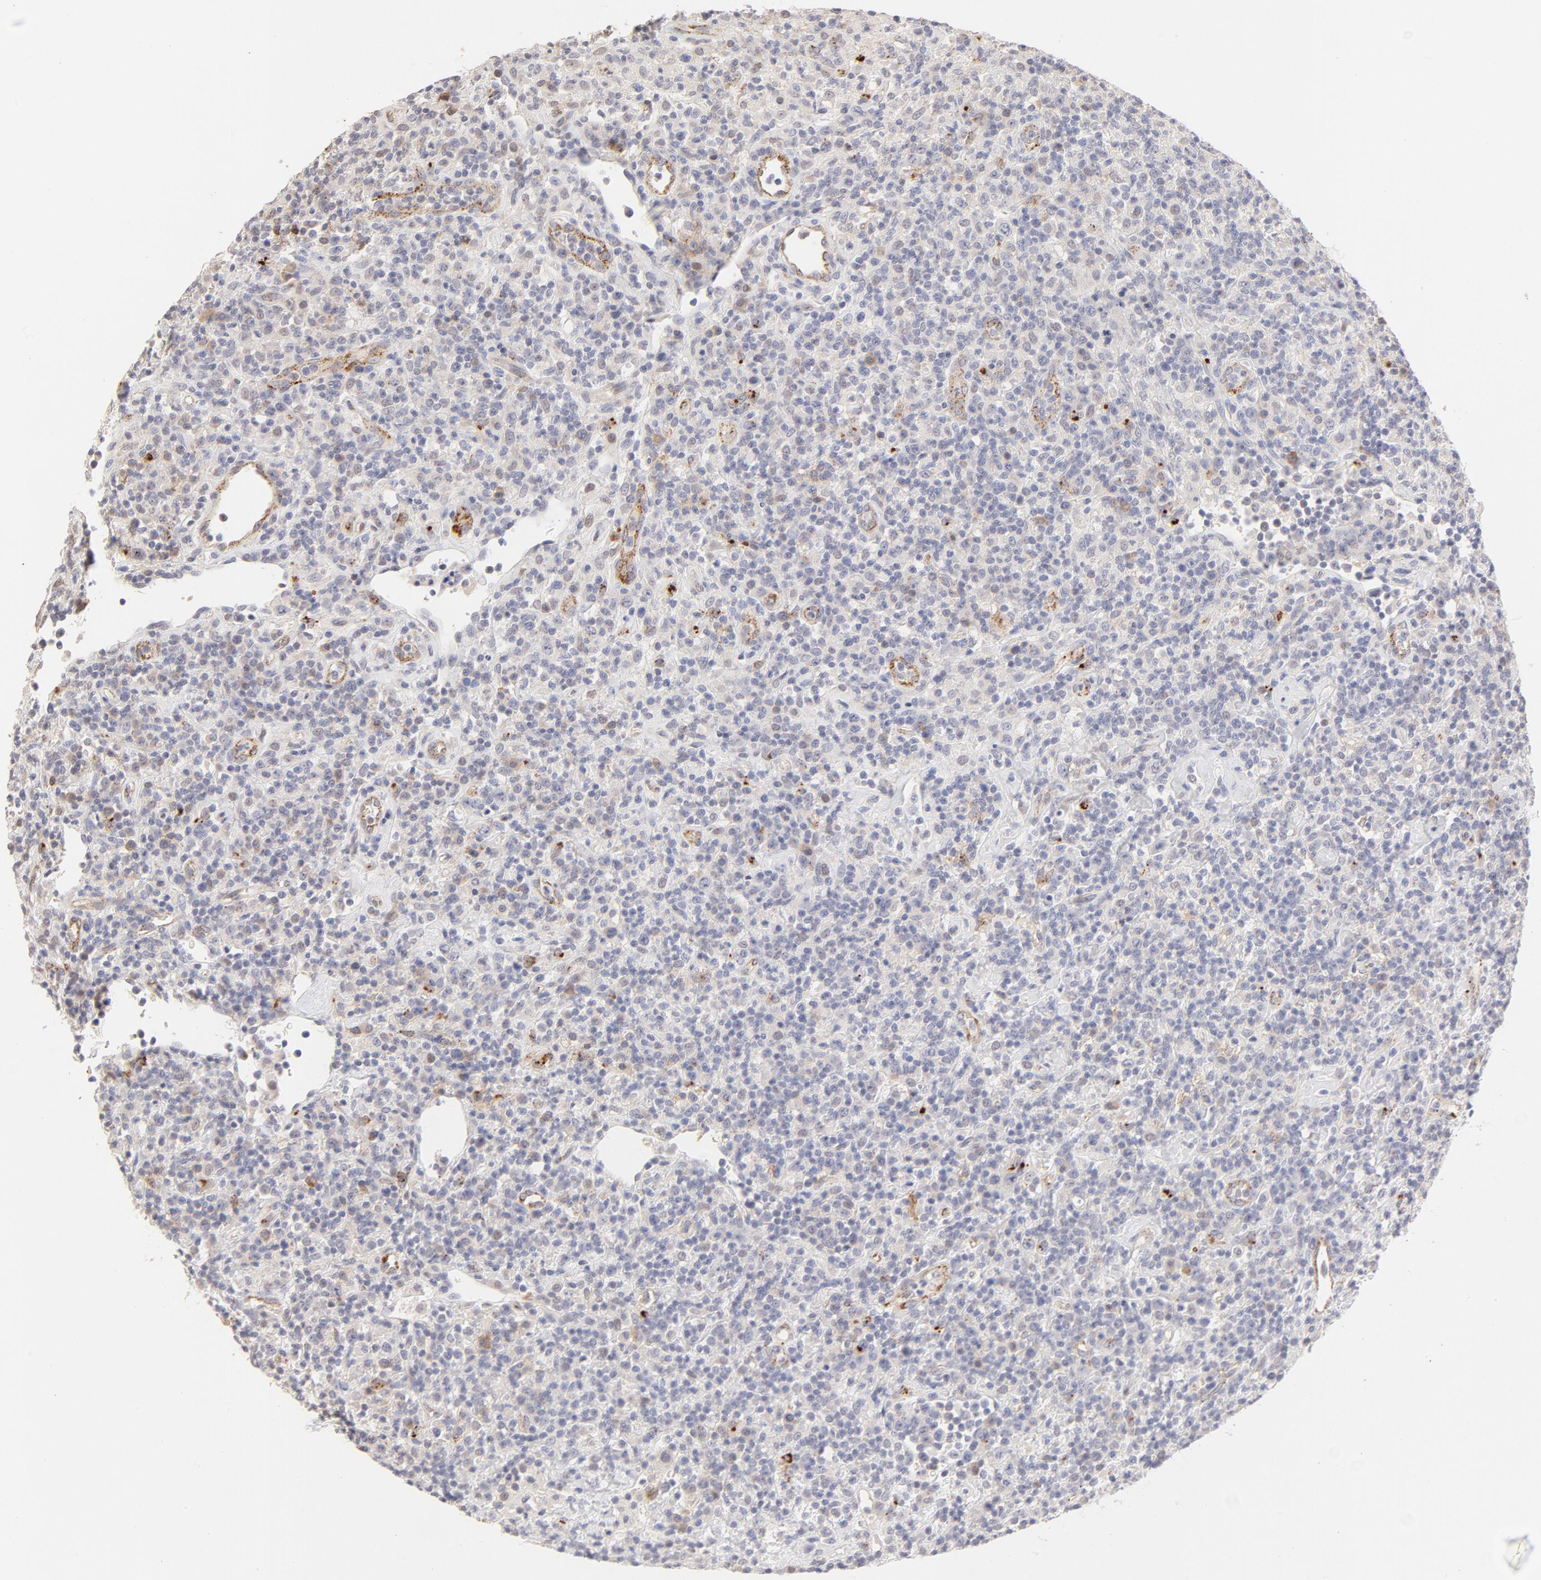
{"staining": {"intensity": "weak", "quantity": "<25%", "location": "nuclear"}, "tissue": "lymphoma", "cell_type": "Tumor cells", "image_type": "cancer", "snomed": [{"axis": "morphology", "description": "Hodgkin's disease, NOS"}, {"axis": "topography", "description": "Lymph node"}], "caption": "Tumor cells are negative for brown protein staining in Hodgkin's disease.", "gene": "ELF3", "patient": {"sex": "male", "age": 65}}